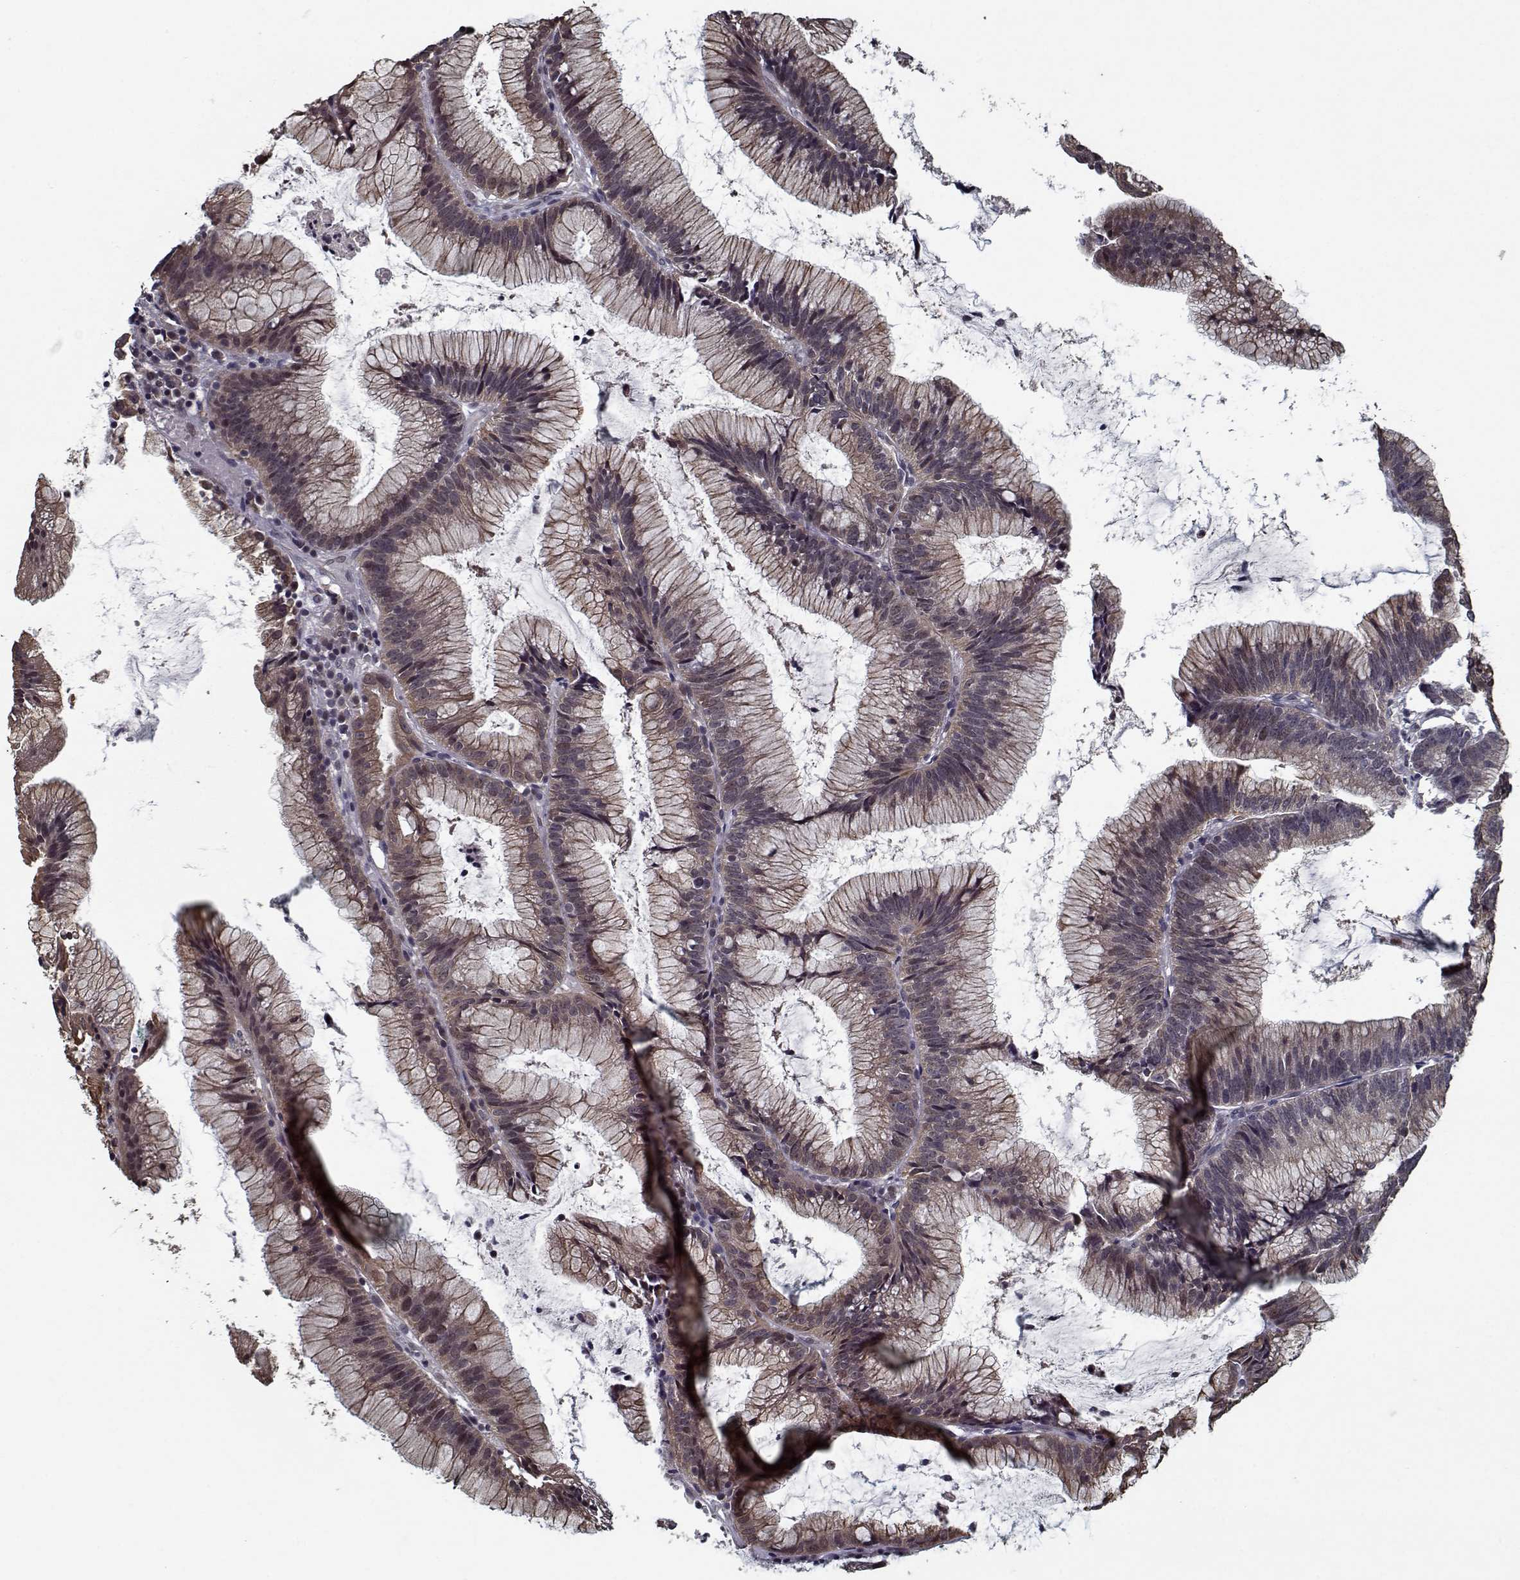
{"staining": {"intensity": "moderate", "quantity": ">75%", "location": "cytoplasmic/membranous"}, "tissue": "colorectal cancer", "cell_type": "Tumor cells", "image_type": "cancer", "snomed": [{"axis": "morphology", "description": "Adenocarcinoma, NOS"}, {"axis": "topography", "description": "Colon"}], "caption": "The immunohistochemical stain highlights moderate cytoplasmic/membranous staining in tumor cells of adenocarcinoma (colorectal) tissue.", "gene": "NLK", "patient": {"sex": "female", "age": 78}}